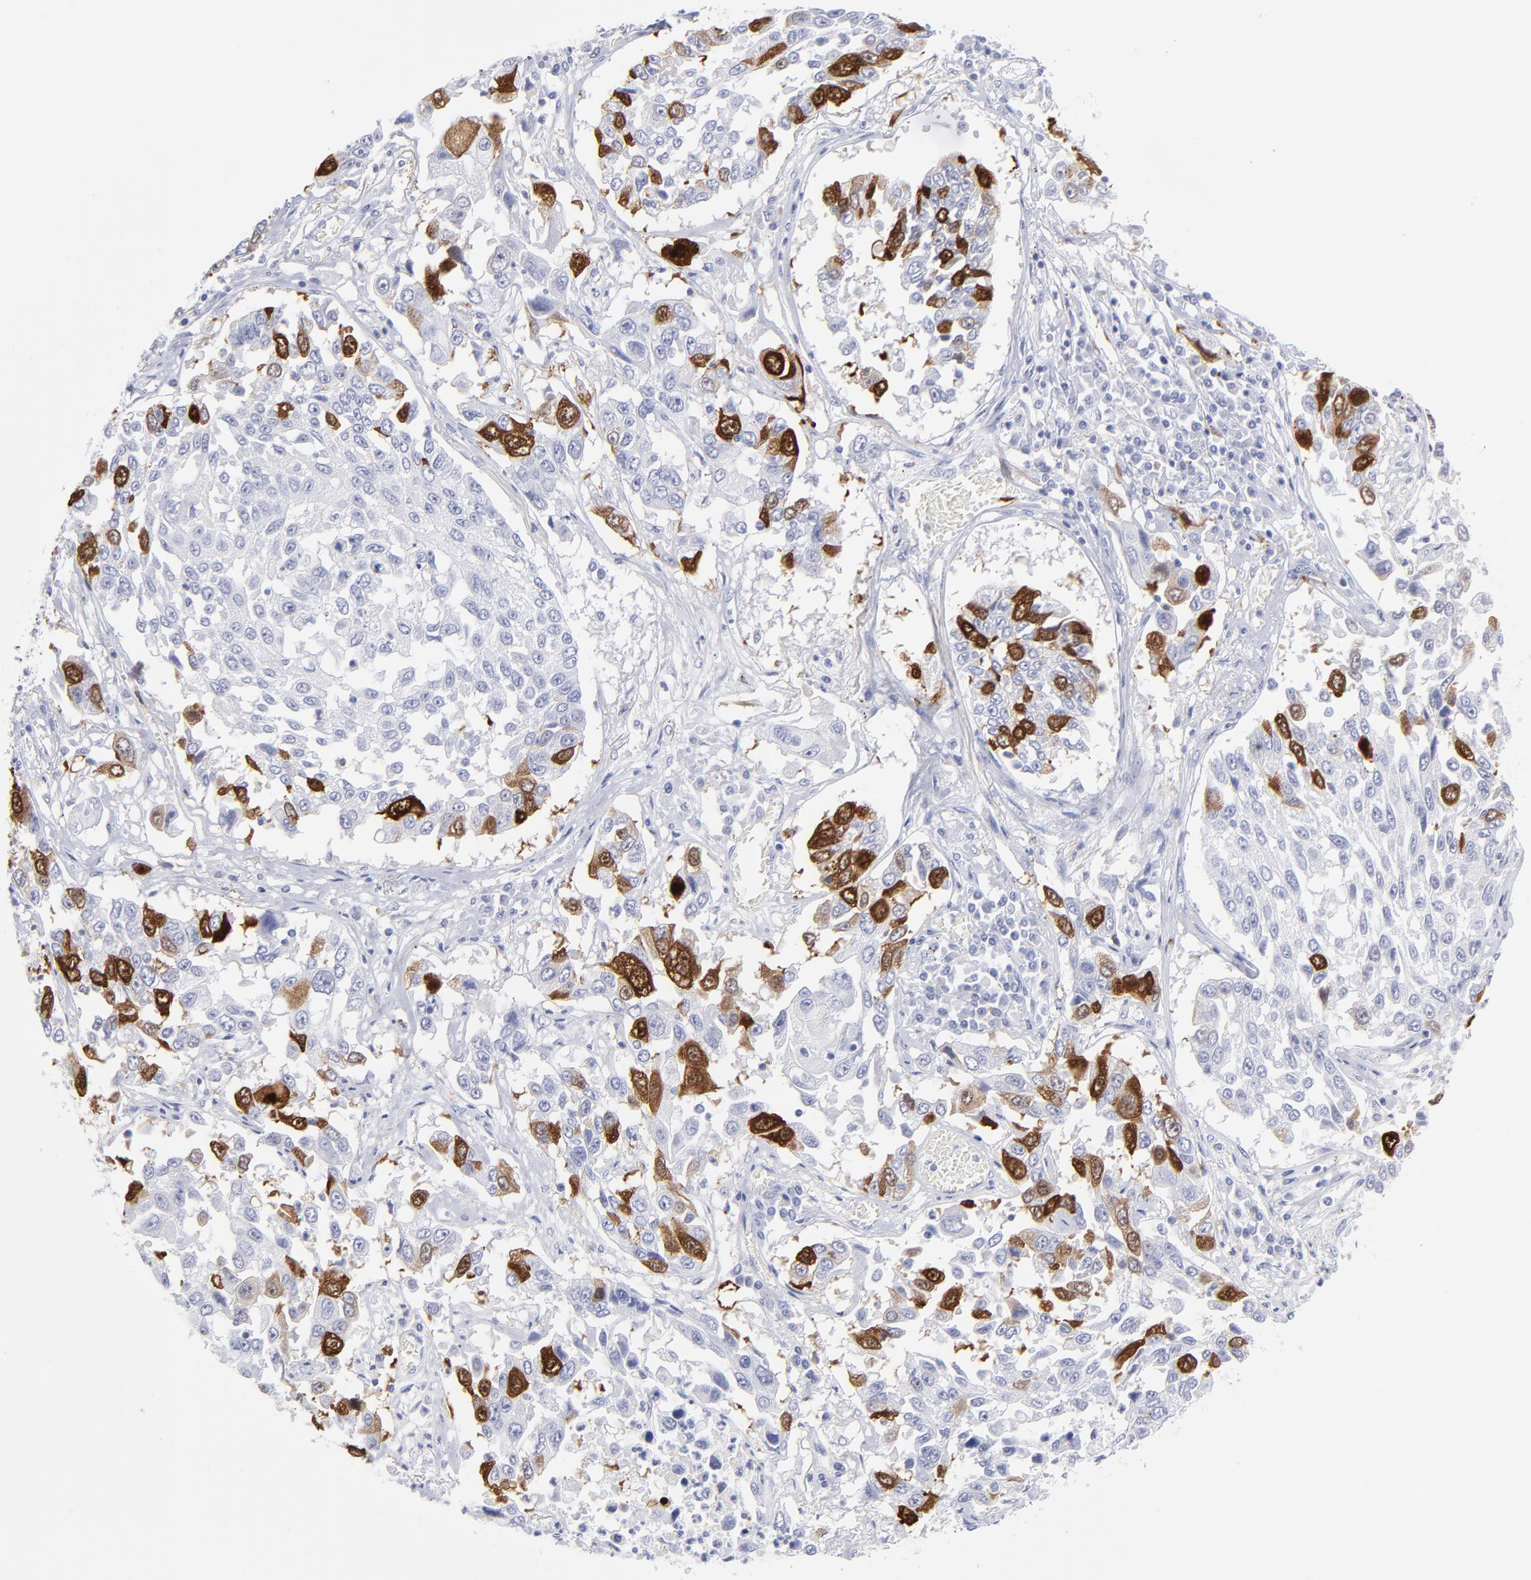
{"staining": {"intensity": "strong", "quantity": "<25%", "location": "cytoplasmic/membranous"}, "tissue": "lung cancer", "cell_type": "Tumor cells", "image_type": "cancer", "snomed": [{"axis": "morphology", "description": "Squamous cell carcinoma, NOS"}, {"axis": "topography", "description": "Lung"}], "caption": "Human lung cancer (squamous cell carcinoma) stained with a brown dye reveals strong cytoplasmic/membranous positive staining in about <25% of tumor cells.", "gene": "CCNB1", "patient": {"sex": "male", "age": 71}}